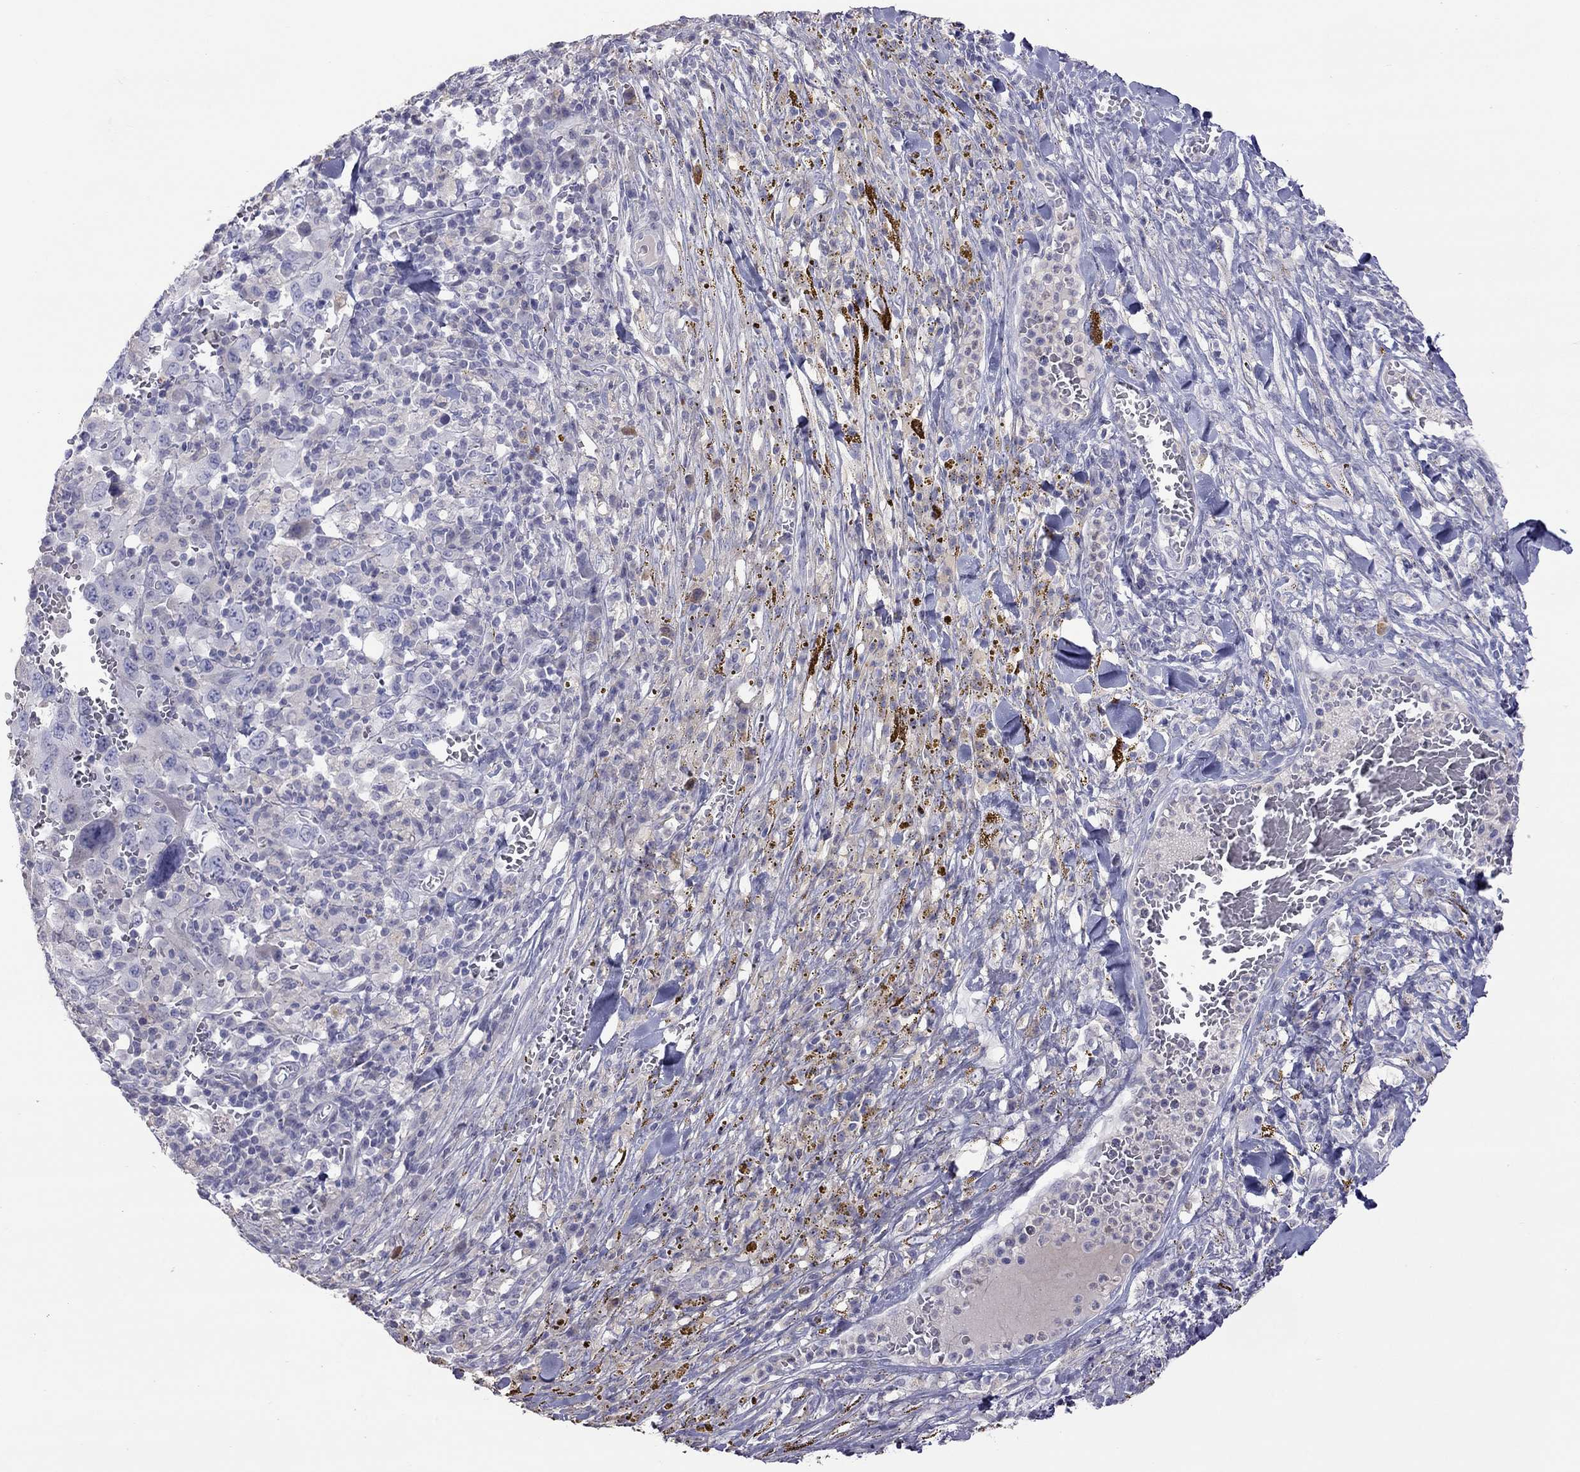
{"staining": {"intensity": "negative", "quantity": "none", "location": "none"}, "tissue": "melanoma", "cell_type": "Tumor cells", "image_type": "cancer", "snomed": [{"axis": "morphology", "description": "Malignant melanoma, NOS"}, {"axis": "topography", "description": "Skin"}], "caption": "Human malignant melanoma stained for a protein using immunohistochemistry reveals no staining in tumor cells.", "gene": "STAR", "patient": {"sex": "female", "age": 91}}